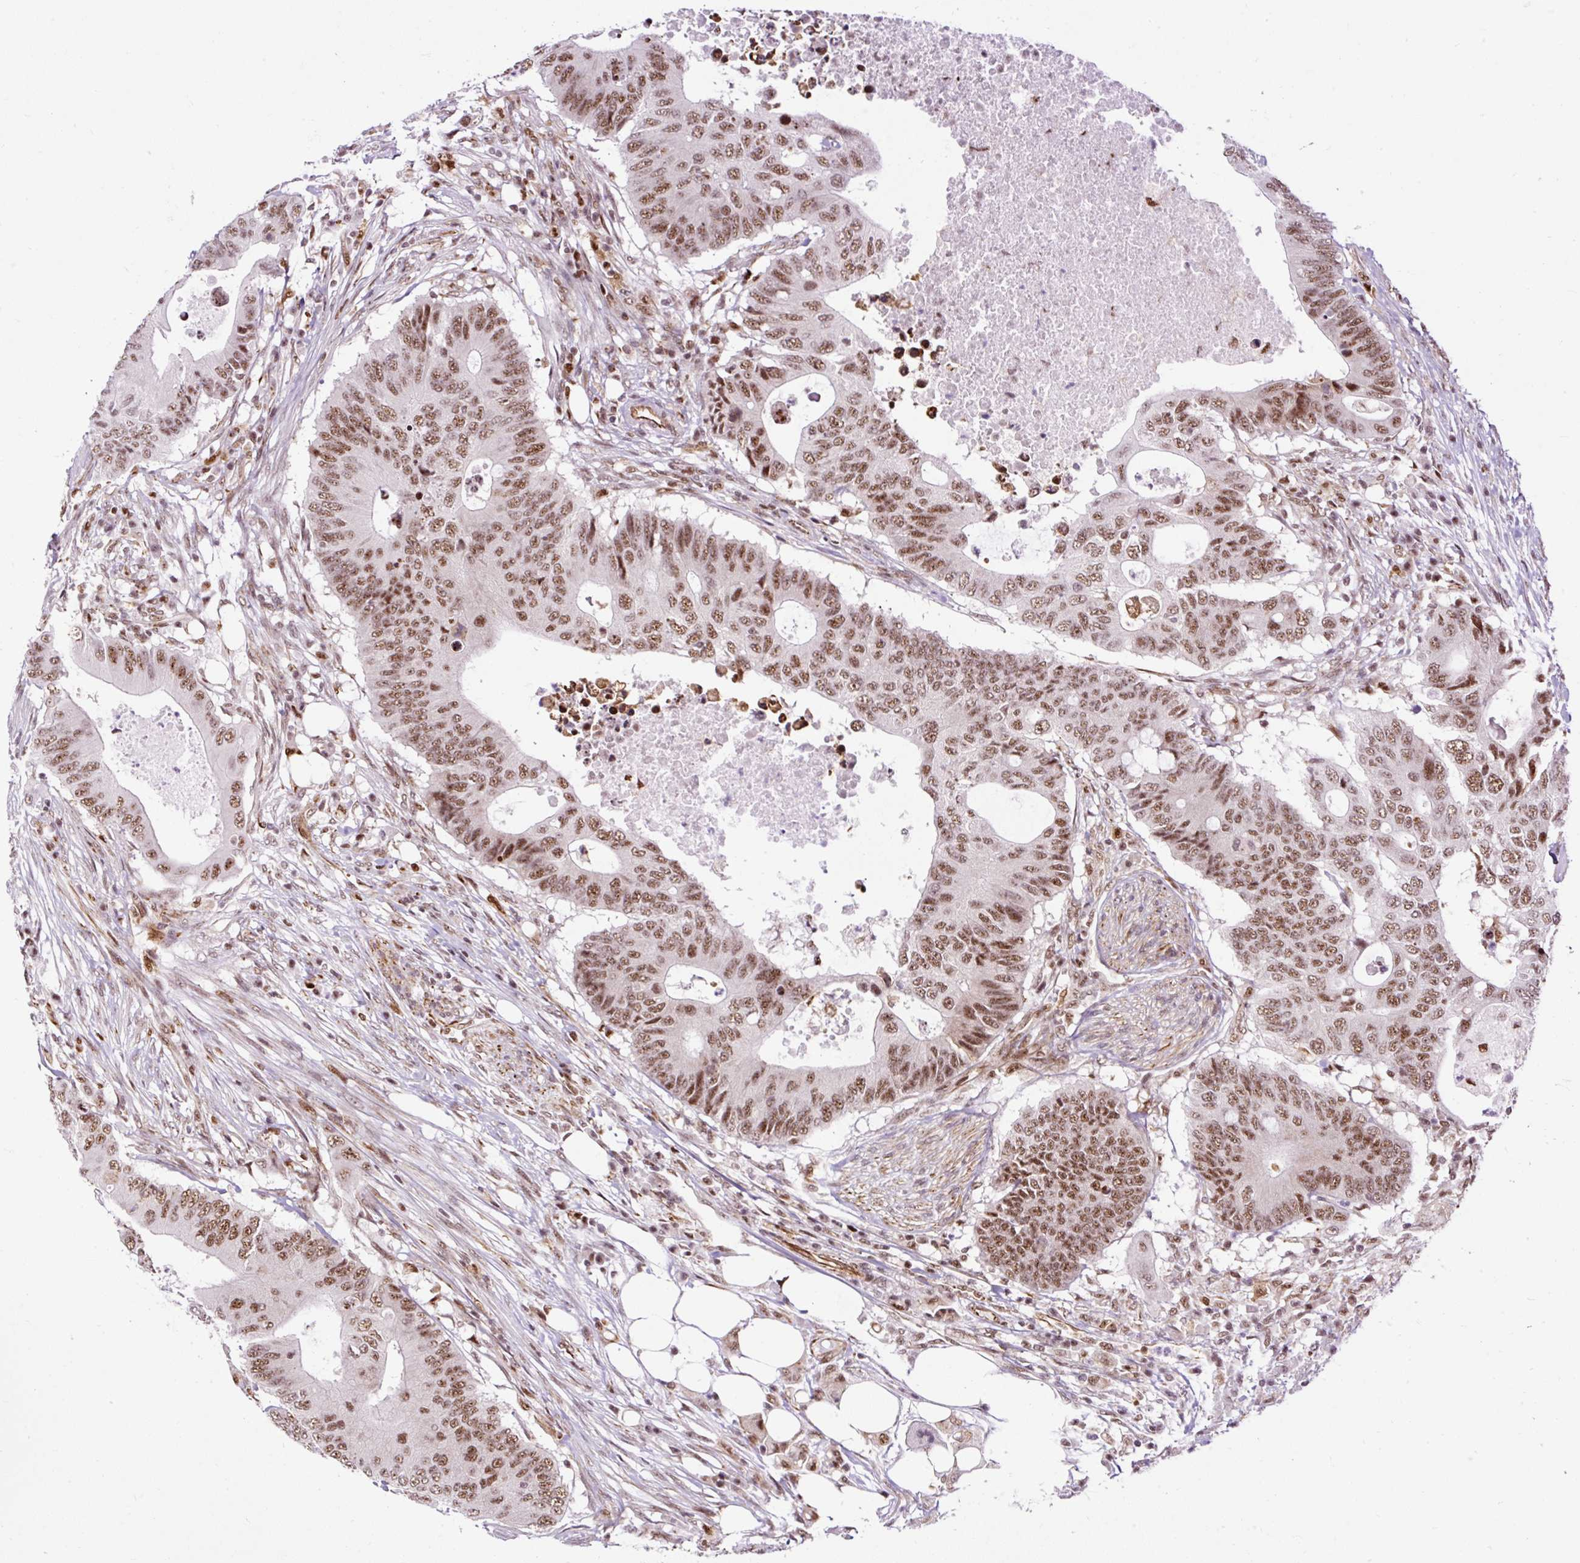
{"staining": {"intensity": "moderate", "quantity": ">75%", "location": "nuclear"}, "tissue": "colorectal cancer", "cell_type": "Tumor cells", "image_type": "cancer", "snomed": [{"axis": "morphology", "description": "Adenocarcinoma, NOS"}, {"axis": "topography", "description": "Colon"}], "caption": "Immunohistochemistry photomicrograph of colorectal cancer (adenocarcinoma) stained for a protein (brown), which displays medium levels of moderate nuclear expression in about >75% of tumor cells.", "gene": "LUC7L2", "patient": {"sex": "male", "age": 71}}